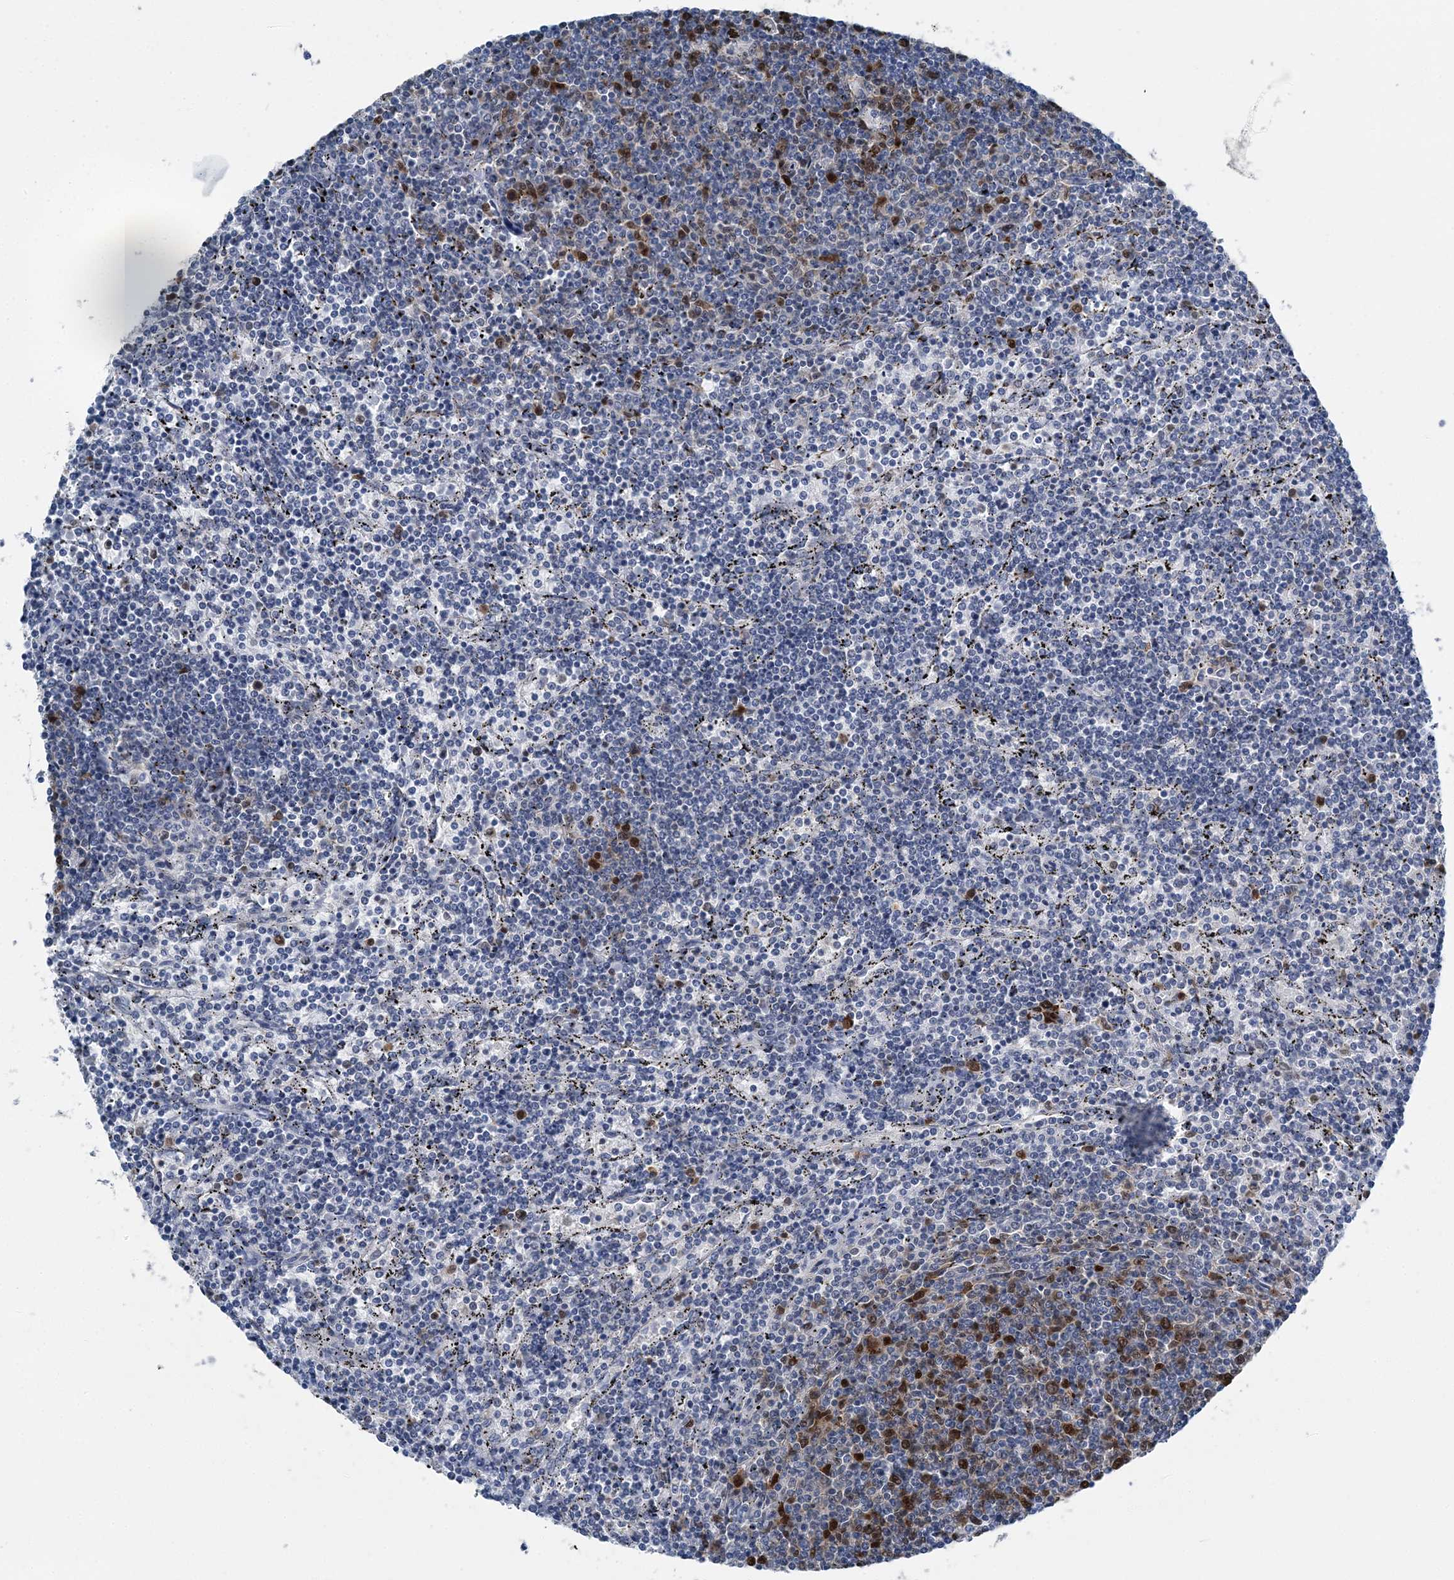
{"staining": {"intensity": "moderate", "quantity": "<25%", "location": "nuclear"}, "tissue": "lymphoma", "cell_type": "Tumor cells", "image_type": "cancer", "snomed": [{"axis": "morphology", "description": "Malignant lymphoma, non-Hodgkin's type, Low grade"}, {"axis": "topography", "description": "Spleen"}], "caption": "A micrograph showing moderate nuclear positivity in approximately <25% of tumor cells in malignant lymphoma, non-Hodgkin's type (low-grade), as visualized by brown immunohistochemical staining.", "gene": "HAT1", "patient": {"sex": "female", "age": 50}}